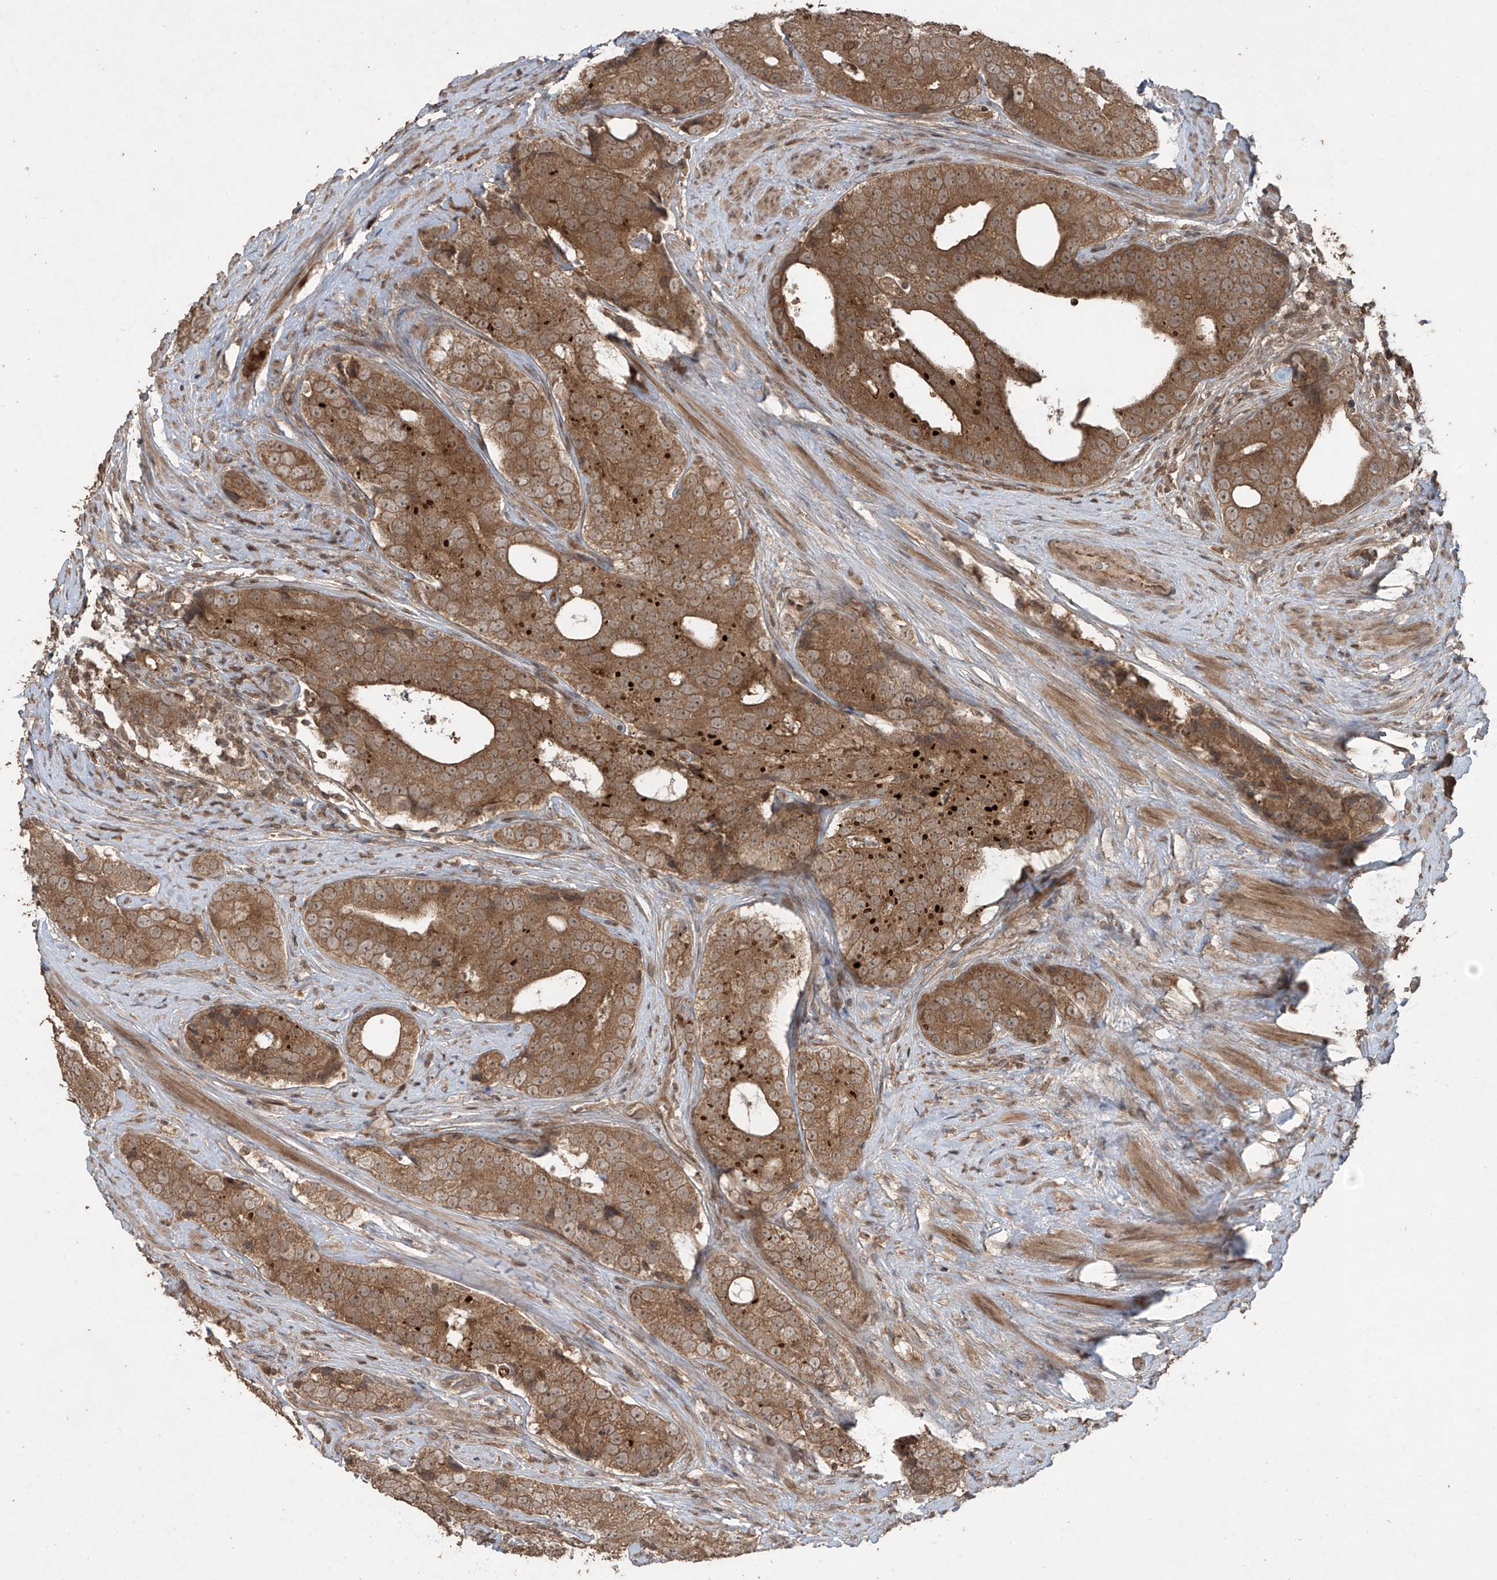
{"staining": {"intensity": "moderate", "quantity": ">75%", "location": "cytoplasmic/membranous"}, "tissue": "prostate cancer", "cell_type": "Tumor cells", "image_type": "cancer", "snomed": [{"axis": "morphology", "description": "Adenocarcinoma, High grade"}, {"axis": "topography", "description": "Prostate"}], "caption": "IHC micrograph of neoplastic tissue: human prostate cancer stained using immunohistochemistry shows medium levels of moderate protein expression localized specifically in the cytoplasmic/membranous of tumor cells, appearing as a cytoplasmic/membranous brown color.", "gene": "PGPEP1", "patient": {"sex": "male", "age": 56}}